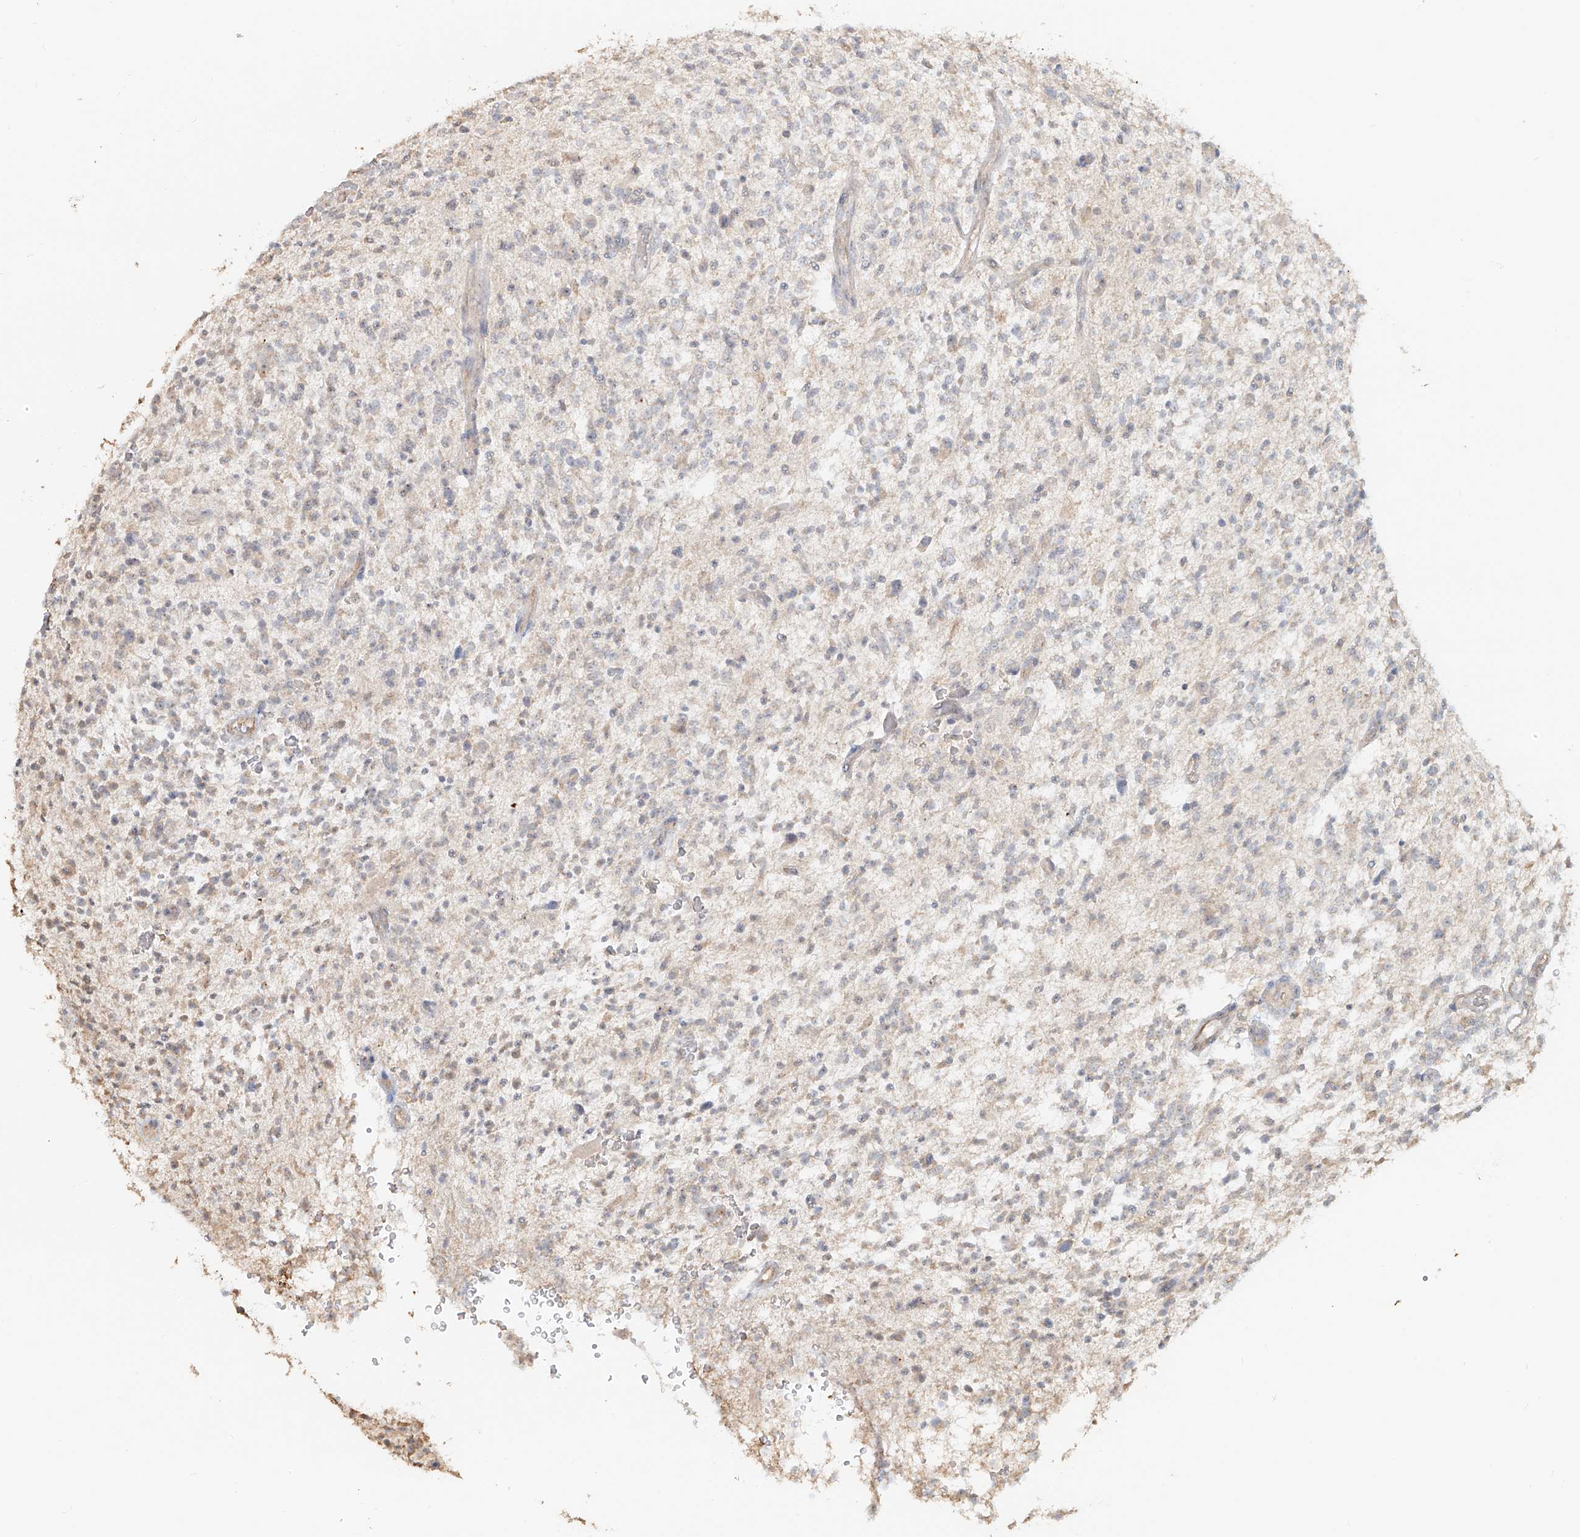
{"staining": {"intensity": "moderate", "quantity": "25%-75%", "location": "nuclear"}, "tissue": "glioma", "cell_type": "Tumor cells", "image_type": "cancer", "snomed": [{"axis": "morphology", "description": "Glioma, malignant, High grade"}, {"axis": "topography", "description": "Brain"}], "caption": "Brown immunohistochemical staining in human high-grade glioma (malignant) displays moderate nuclear positivity in approximately 25%-75% of tumor cells.", "gene": "NPHS1", "patient": {"sex": "male", "age": 48}}